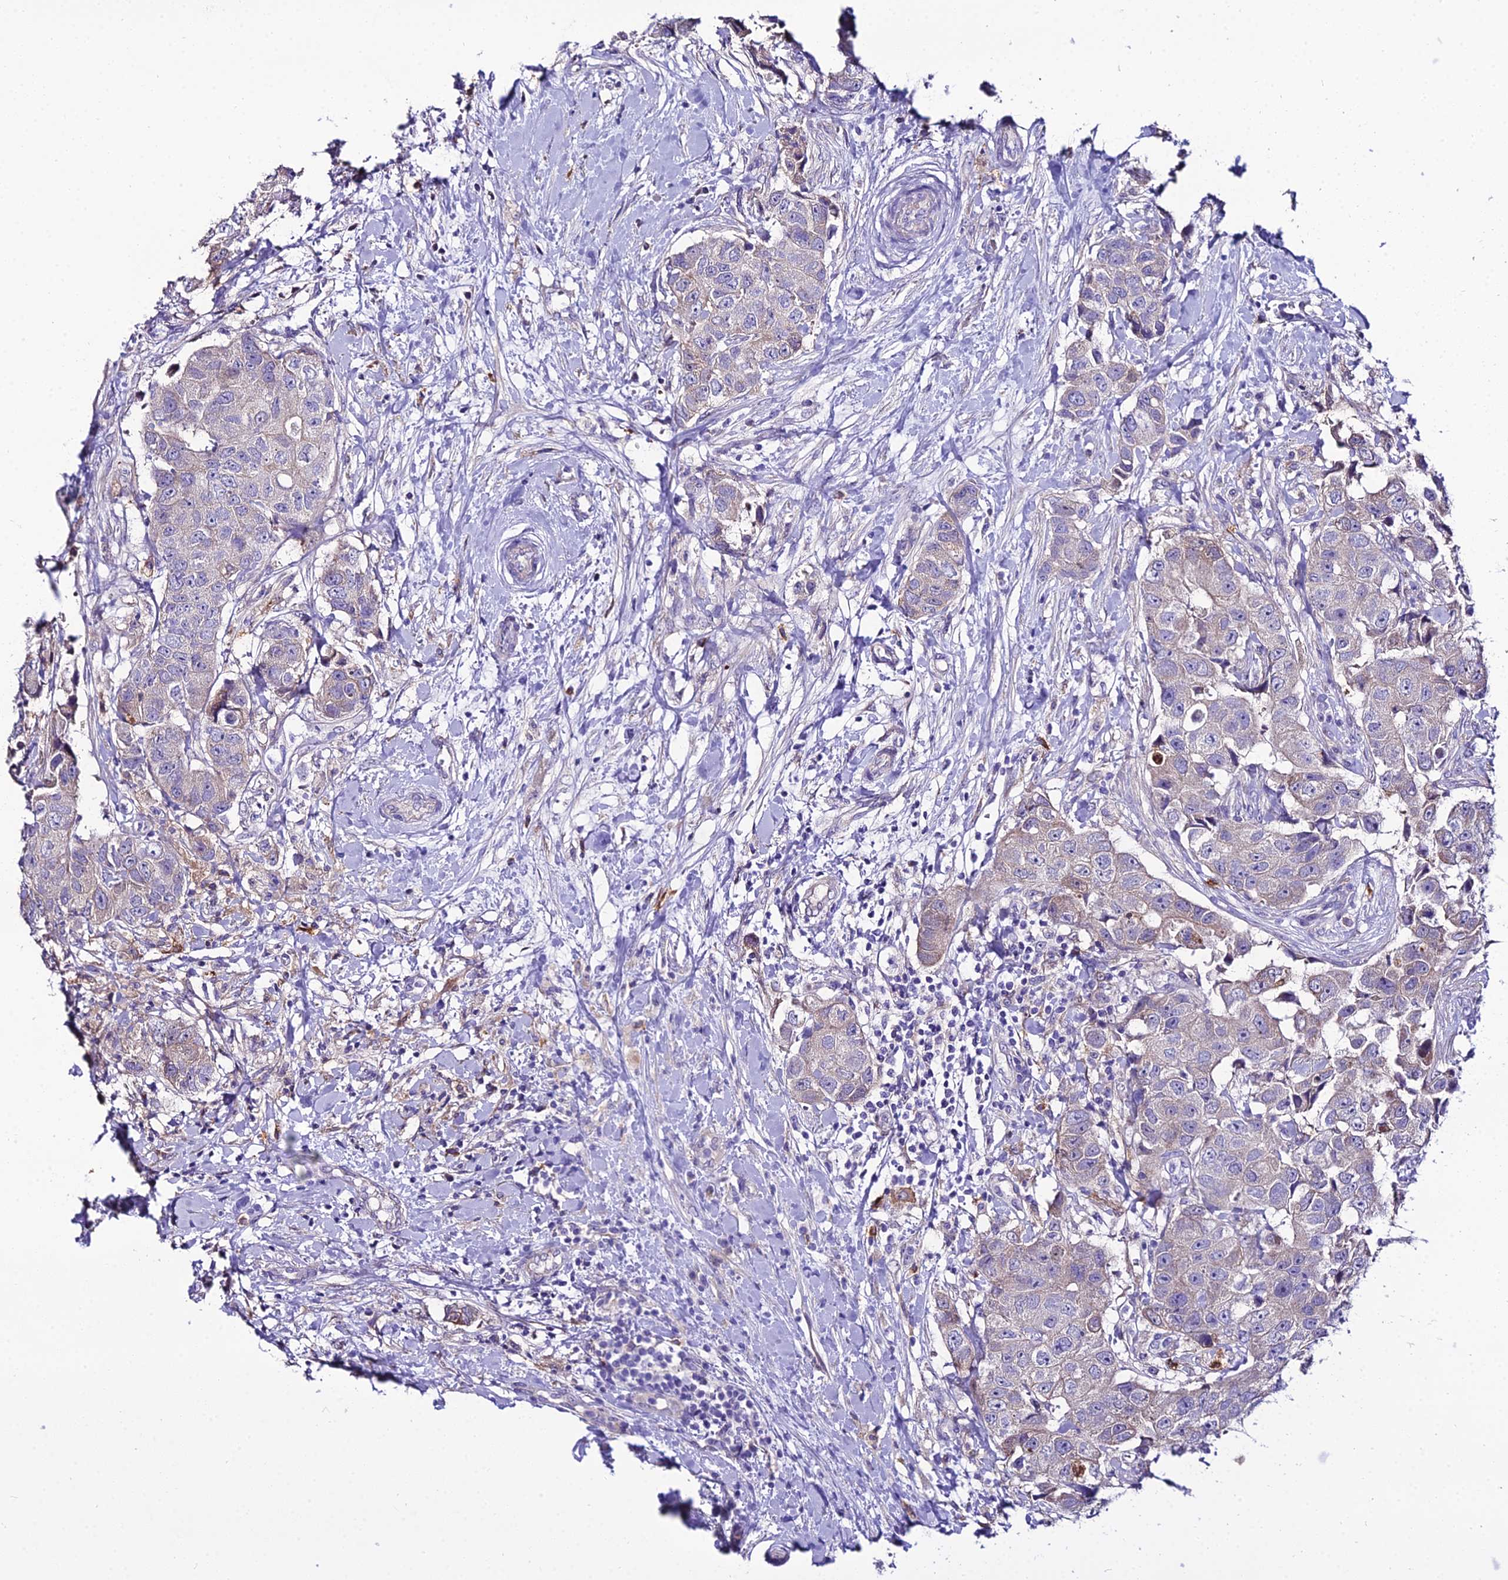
{"staining": {"intensity": "negative", "quantity": "none", "location": "none"}, "tissue": "breast cancer", "cell_type": "Tumor cells", "image_type": "cancer", "snomed": [{"axis": "morphology", "description": "Normal tissue, NOS"}, {"axis": "morphology", "description": "Duct carcinoma"}, {"axis": "topography", "description": "Breast"}], "caption": "IHC histopathology image of neoplastic tissue: human breast cancer stained with DAB exhibits no significant protein expression in tumor cells.", "gene": "MB21D2", "patient": {"sex": "female", "age": 62}}